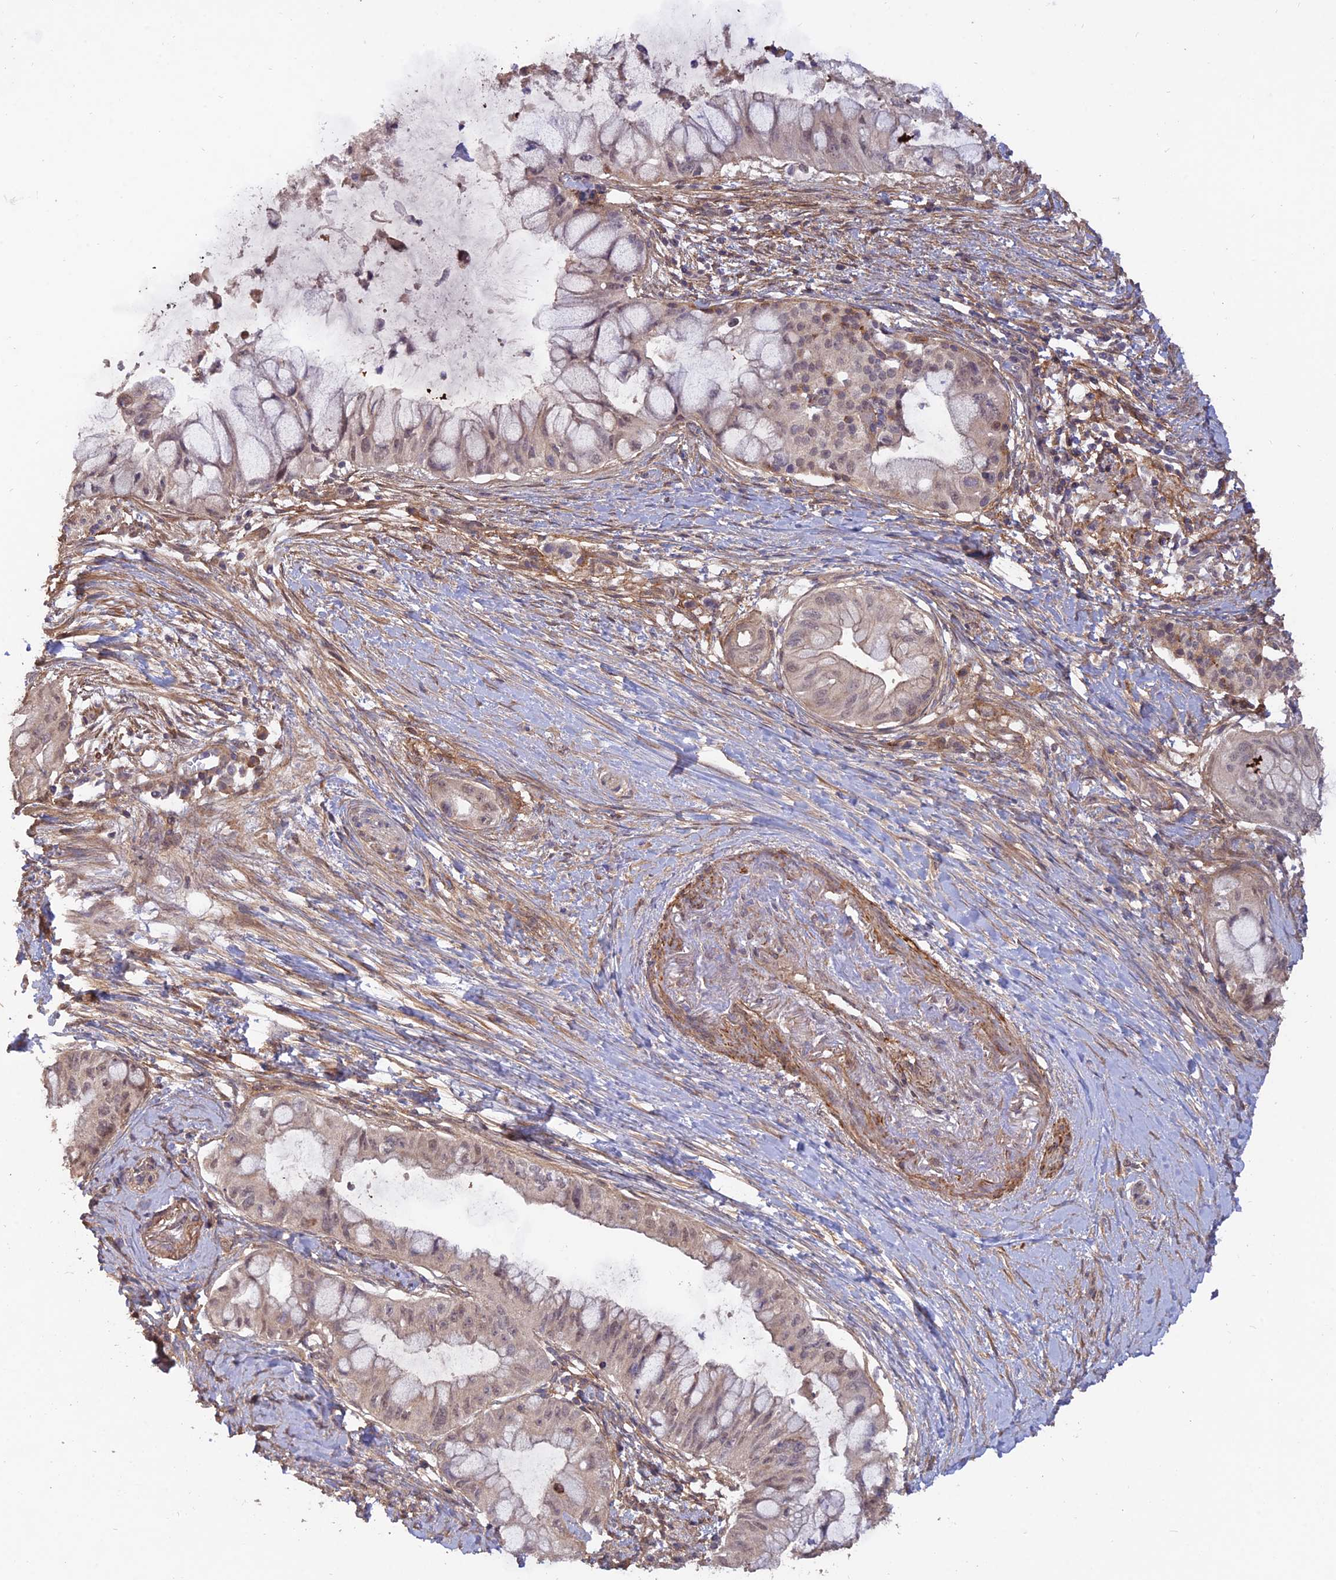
{"staining": {"intensity": "weak", "quantity": "<25%", "location": "nuclear"}, "tissue": "pancreatic cancer", "cell_type": "Tumor cells", "image_type": "cancer", "snomed": [{"axis": "morphology", "description": "Adenocarcinoma, NOS"}, {"axis": "topography", "description": "Pancreas"}], "caption": "DAB immunohistochemical staining of human pancreatic cancer demonstrates no significant staining in tumor cells. The staining is performed using DAB (3,3'-diaminobenzidine) brown chromogen with nuclei counter-stained in using hematoxylin.", "gene": "PAGR1", "patient": {"sex": "male", "age": 48}}